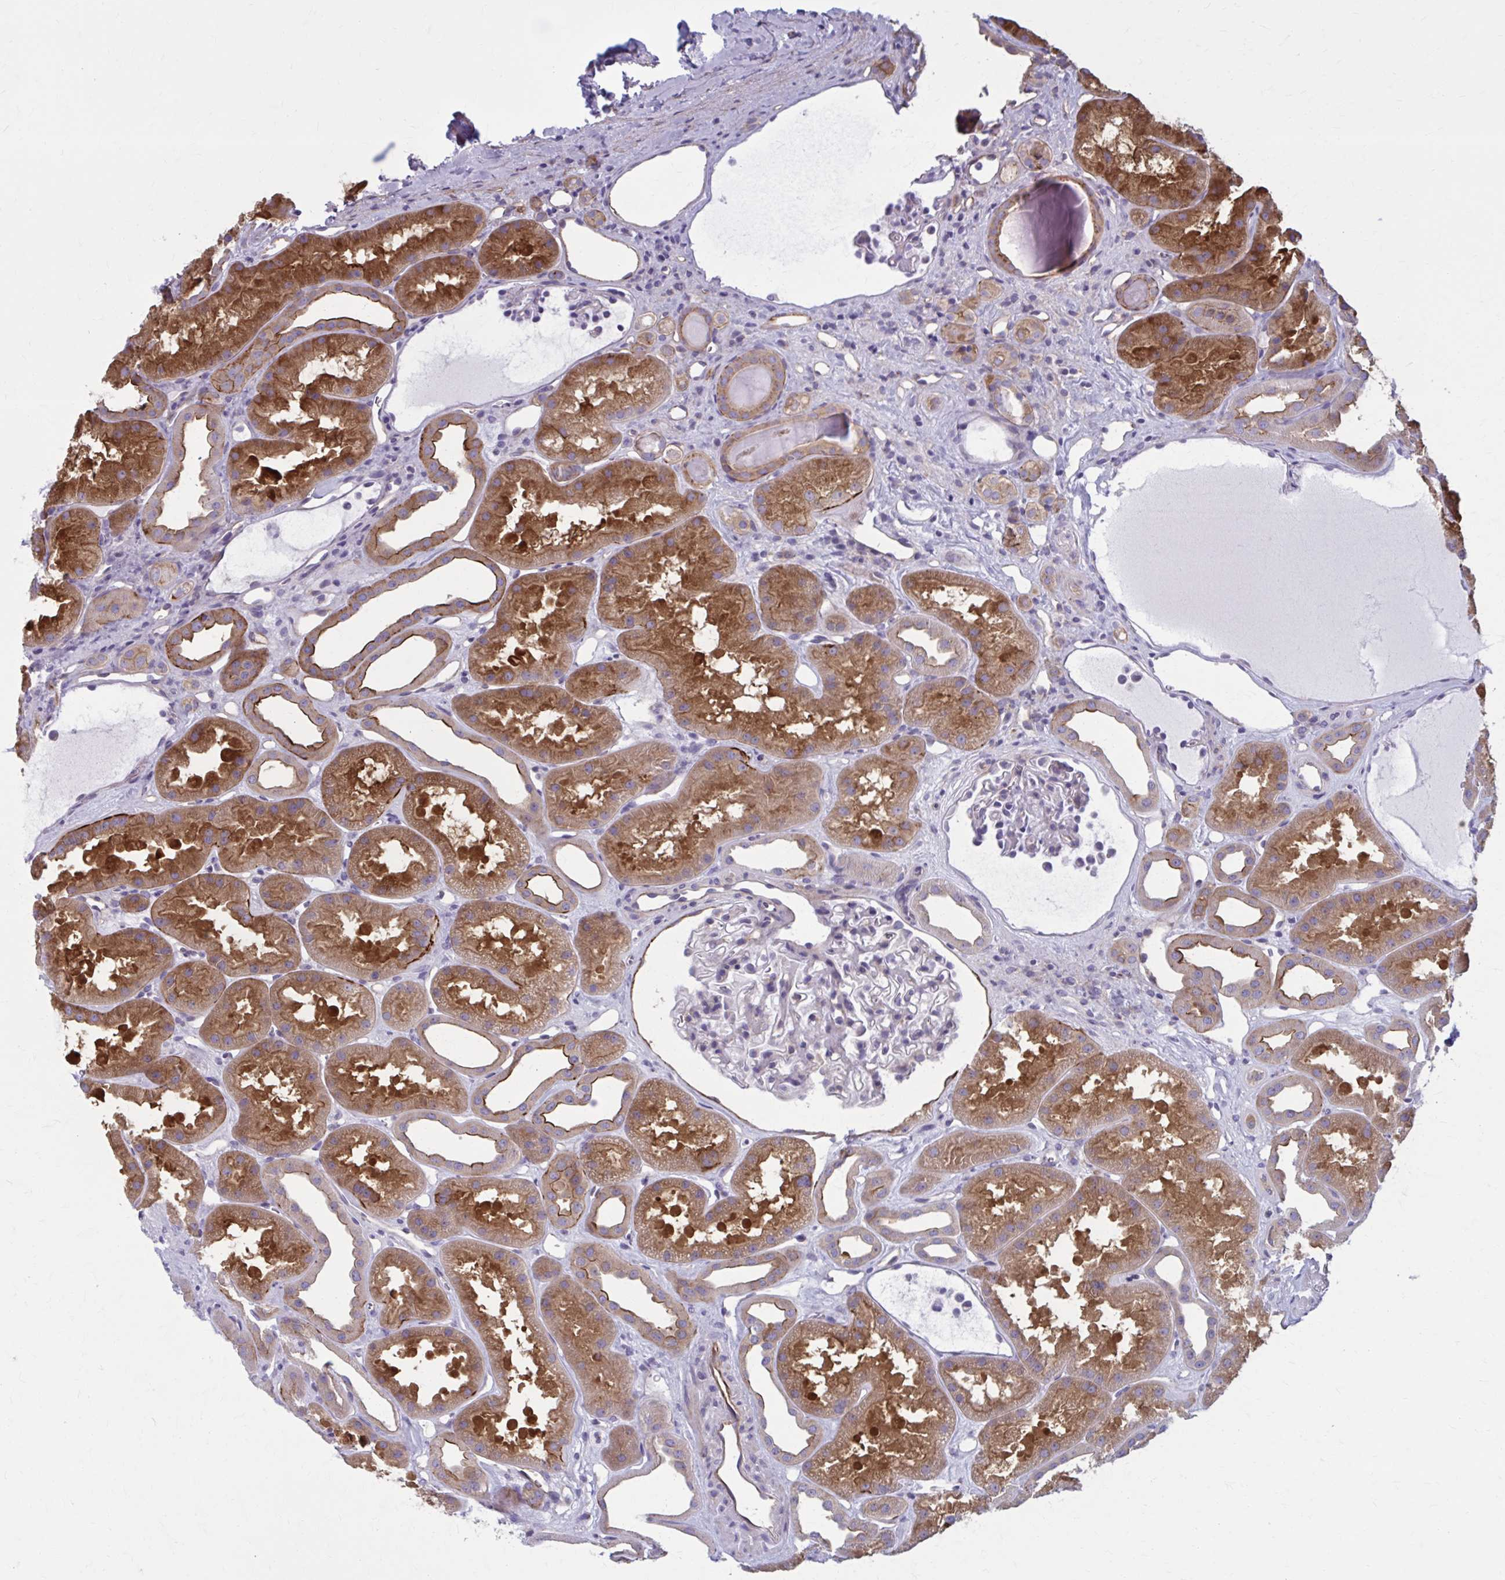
{"staining": {"intensity": "negative", "quantity": "none", "location": "none"}, "tissue": "kidney", "cell_type": "Cells in glomeruli", "image_type": "normal", "snomed": [{"axis": "morphology", "description": "Normal tissue, NOS"}, {"axis": "topography", "description": "Kidney"}], "caption": "Micrograph shows no protein positivity in cells in glomeruli of benign kidney.", "gene": "ZDHHC7", "patient": {"sex": "male", "age": 61}}